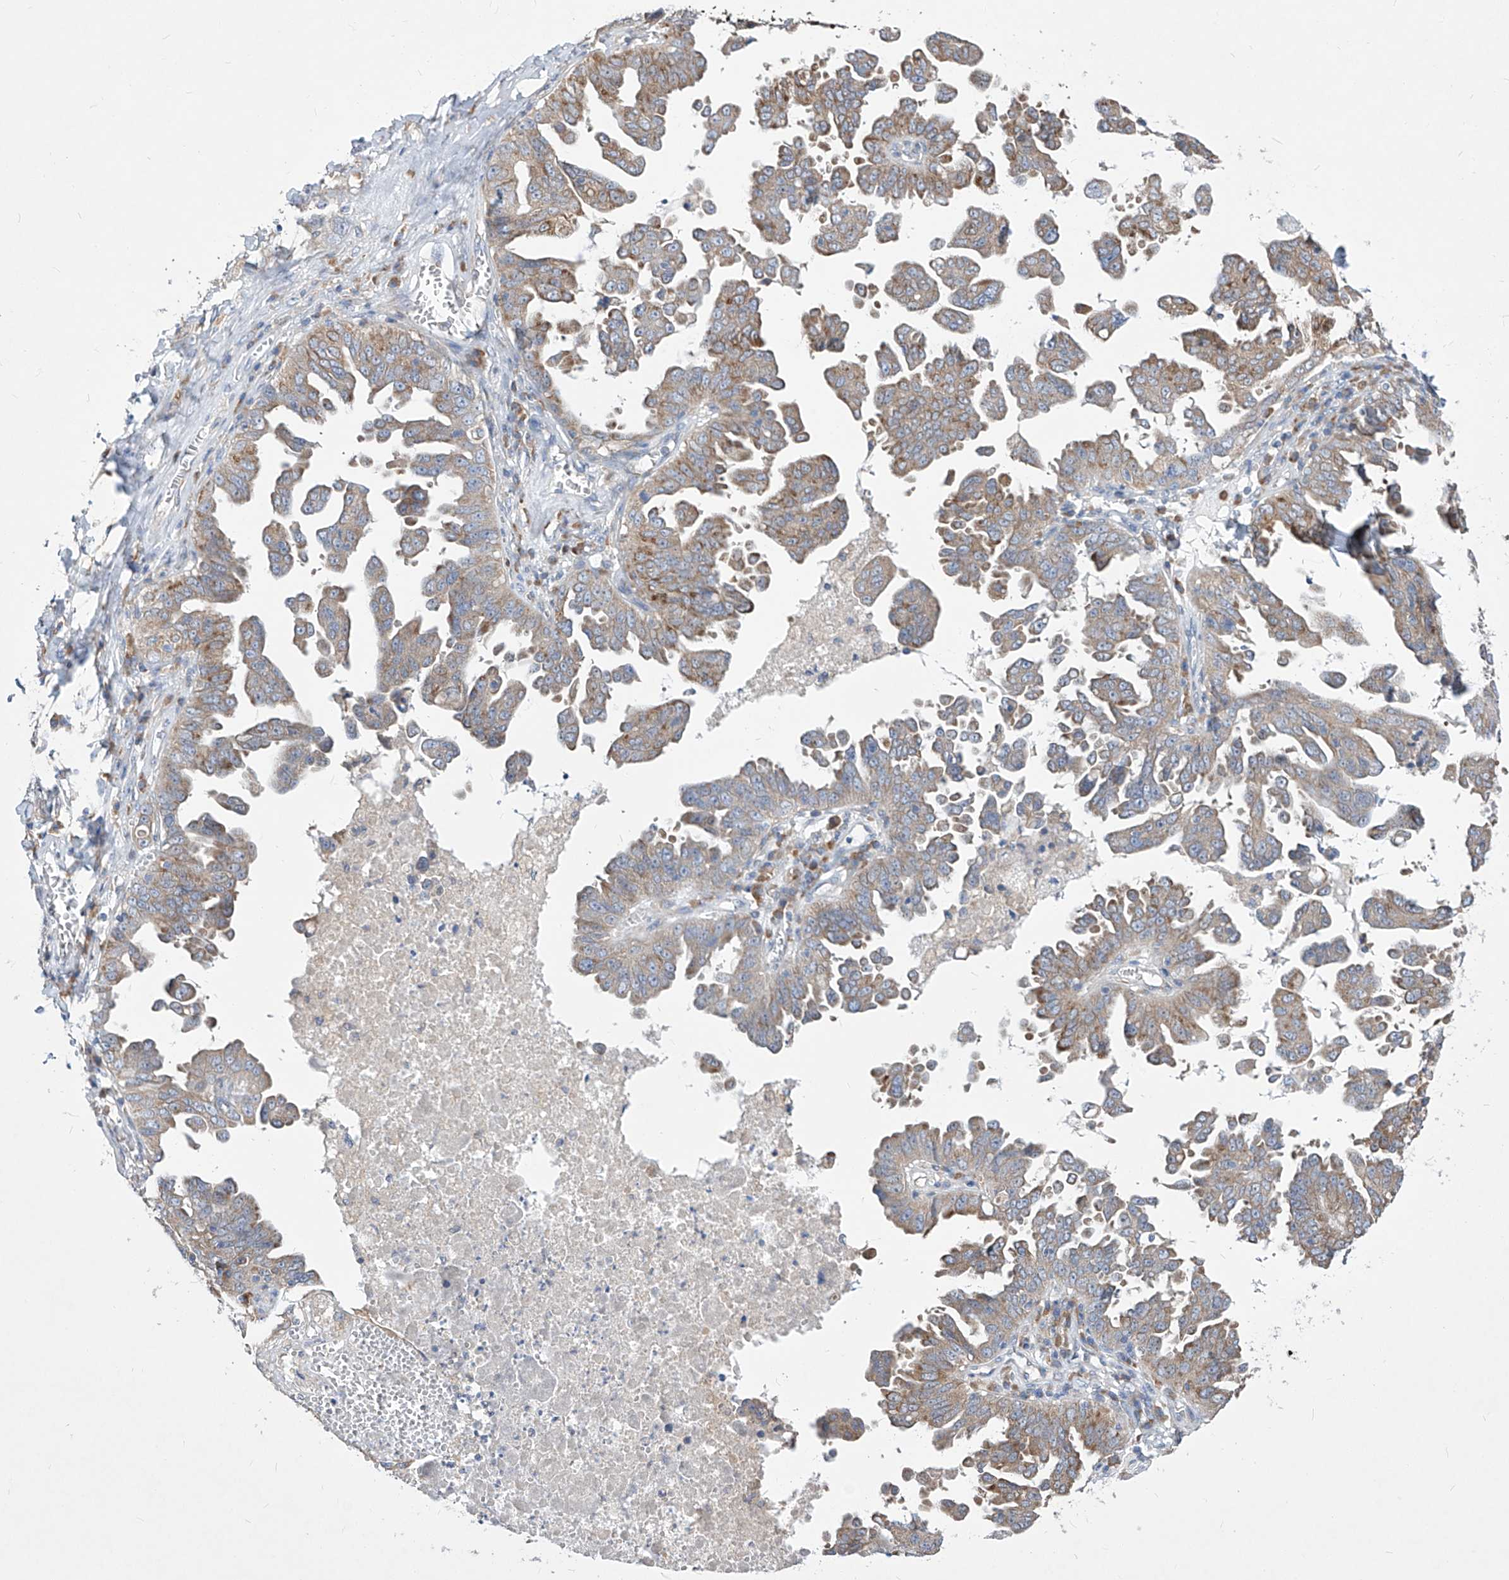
{"staining": {"intensity": "weak", "quantity": ">75%", "location": "cytoplasmic/membranous"}, "tissue": "ovarian cancer", "cell_type": "Tumor cells", "image_type": "cancer", "snomed": [{"axis": "morphology", "description": "Carcinoma, endometroid"}, {"axis": "topography", "description": "Ovary"}], "caption": "Protein positivity by immunohistochemistry (IHC) reveals weak cytoplasmic/membranous expression in about >75% of tumor cells in ovarian endometroid carcinoma.", "gene": "UFL1", "patient": {"sex": "female", "age": 62}}